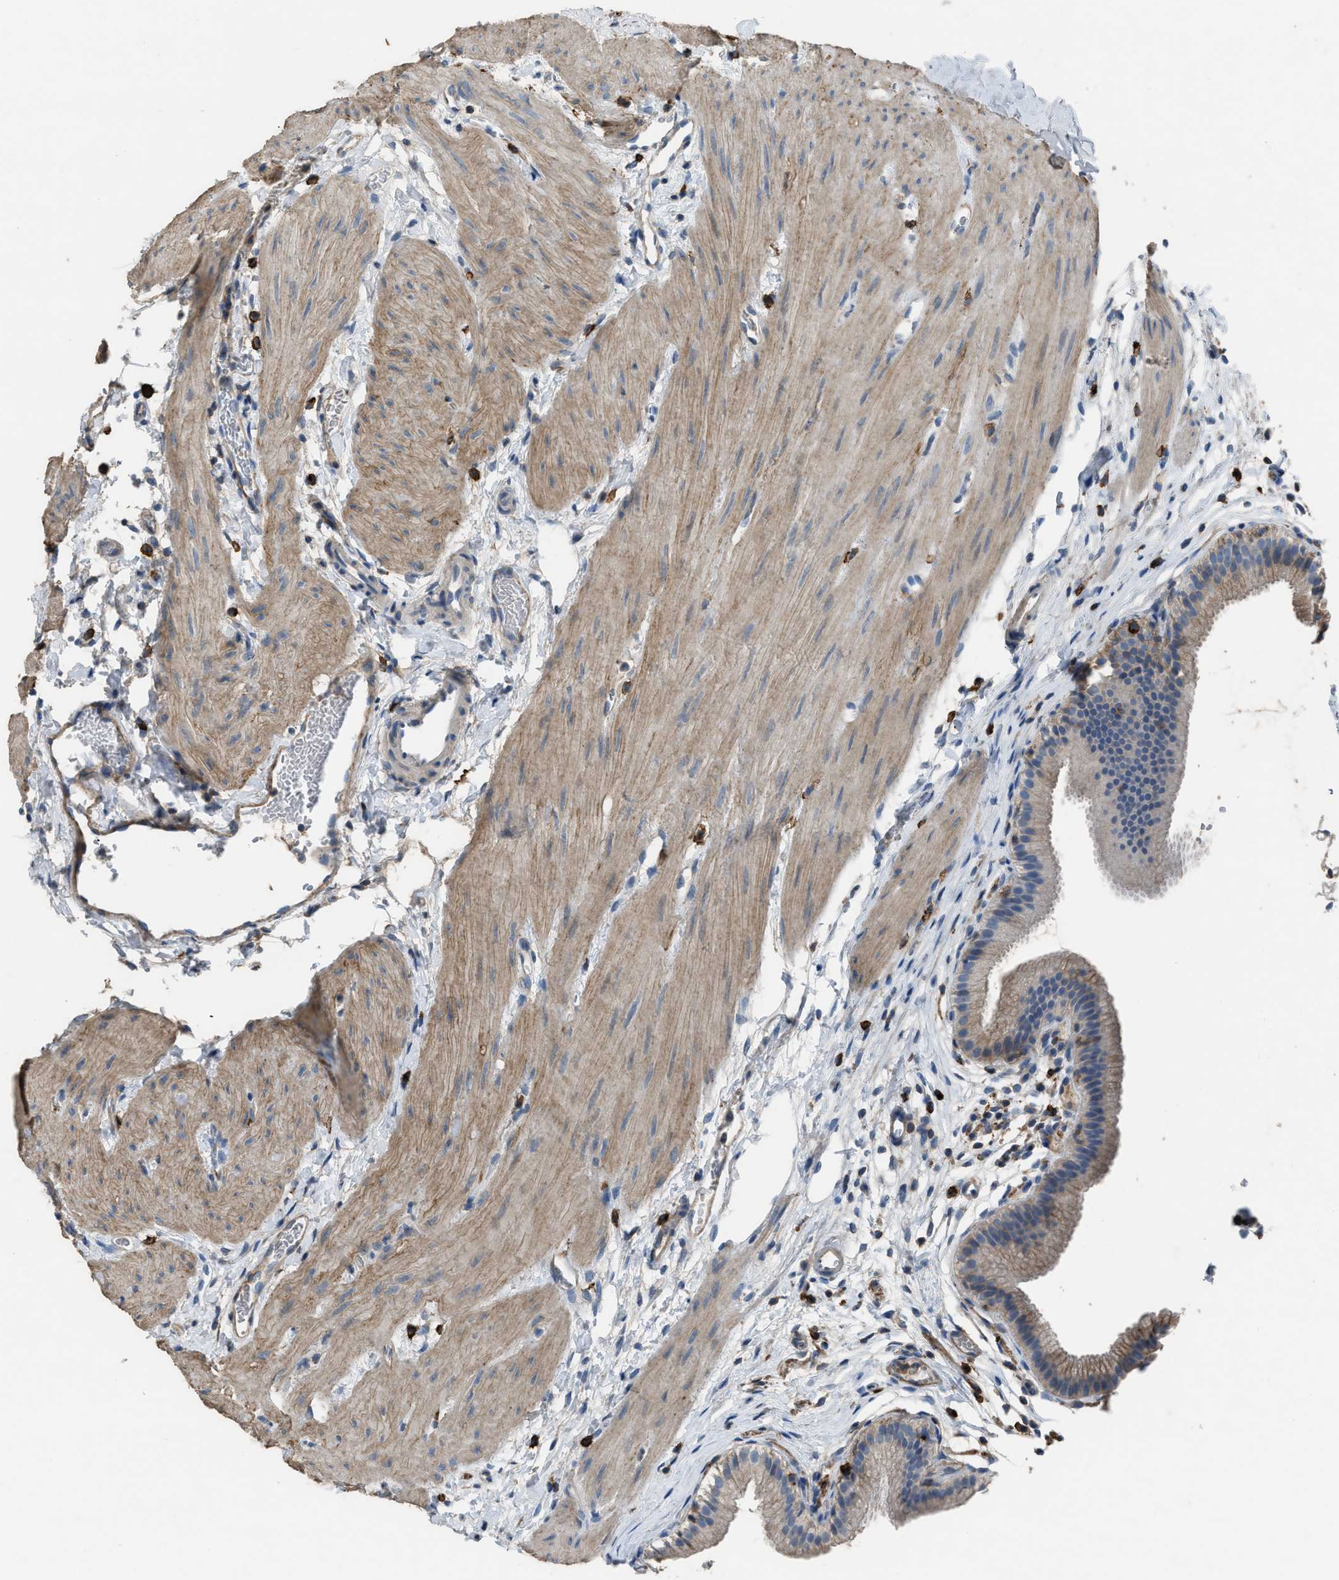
{"staining": {"intensity": "moderate", "quantity": ">75%", "location": "cytoplasmic/membranous"}, "tissue": "gallbladder", "cell_type": "Glandular cells", "image_type": "normal", "snomed": [{"axis": "morphology", "description": "Normal tissue, NOS"}, {"axis": "topography", "description": "Gallbladder"}], "caption": "This histopathology image demonstrates immunohistochemistry staining of benign human gallbladder, with medium moderate cytoplasmic/membranous positivity in about >75% of glandular cells.", "gene": "OR51E1", "patient": {"sex": "female", "age": 26}}